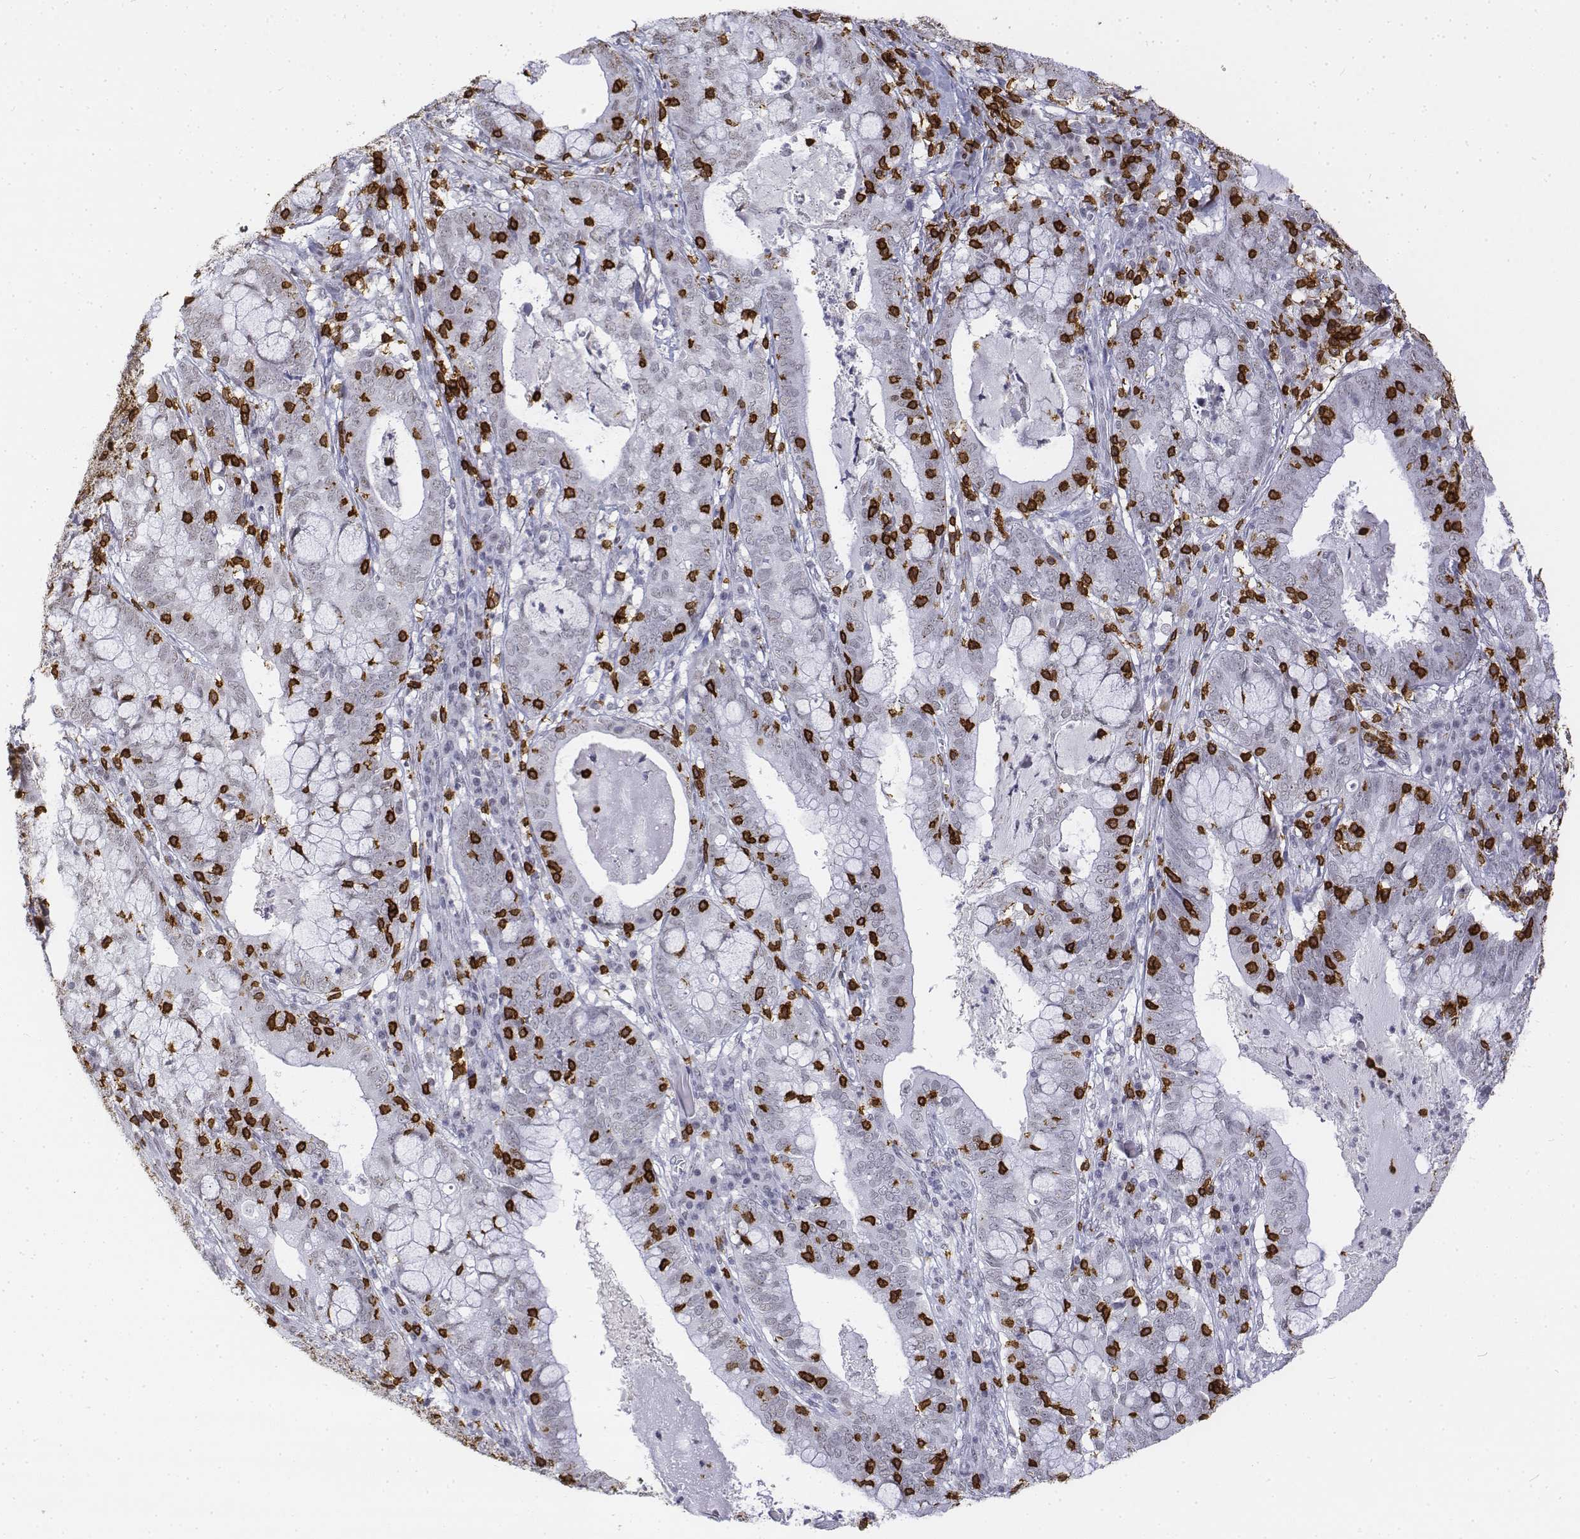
{"staining": {"intensity": "negative", "quantity": "none", "location": "none"}, "tissue": "cervical cancer", "cell_type": "Tumor cells", "image_type": "cancer", "snomed": [{"axis": "morphology", "description": "Adenocarcinoma, NOS"}, {"axis": "topography", "description": "Cervix"}], "caption": "An image of cervical cancer (adenocarcinoma) stained for a protein exhibits no brown staining in tumor cells.", "gene": "CD3E", "patient": {"sex": "female", "age": 40}}